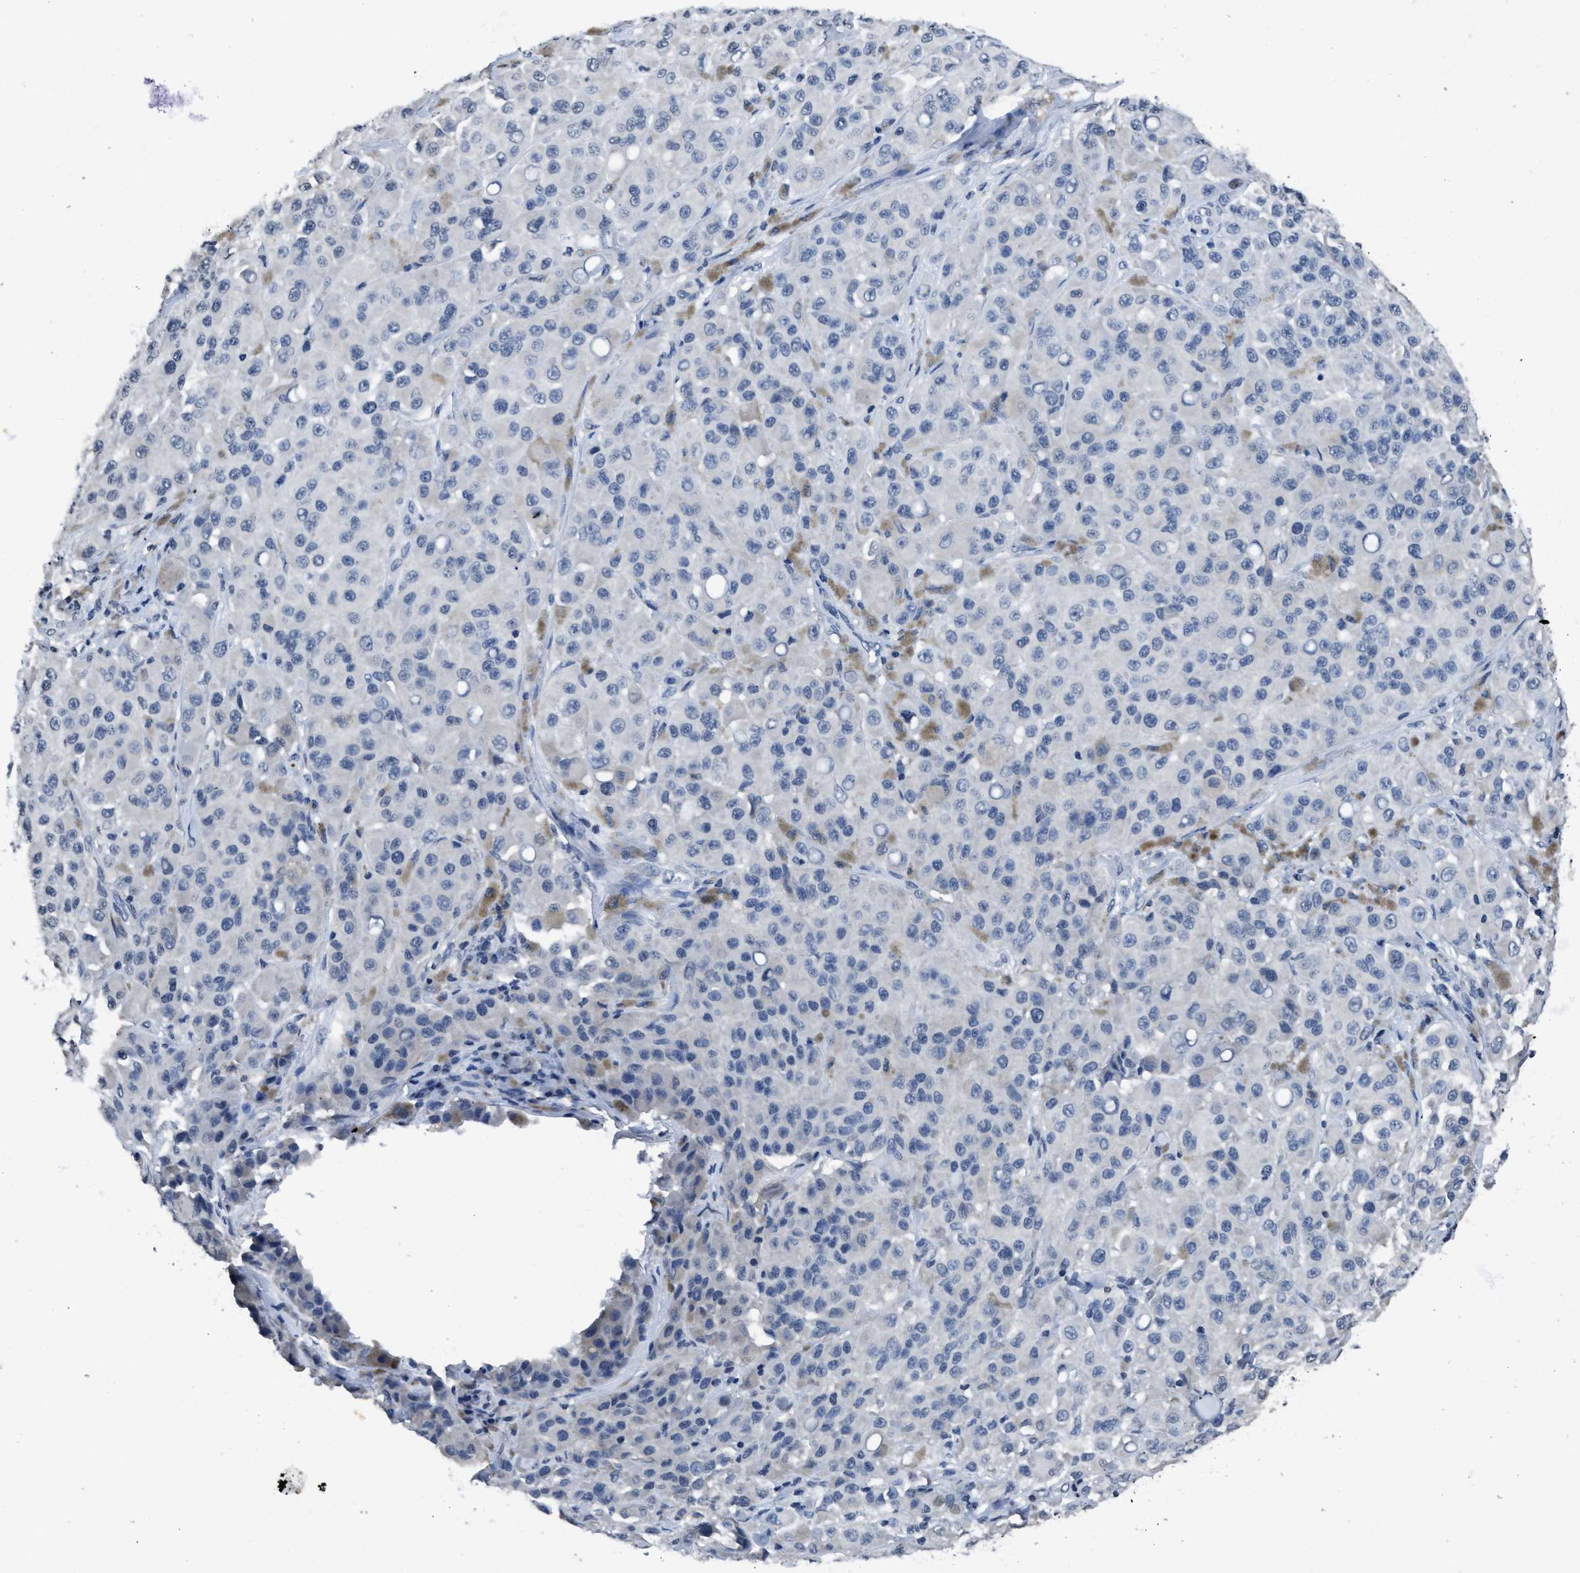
{"staining": {"intensity": "negative", "quantity": "none", "location": "none"}, "tissue": "melanoma", "cell_type": "Tumor cells", "image_type": "cancer", "snomed": [{"axis": "morphology", "description": "Malignant melanoma, NOS"}, {"axis": "topography", "description": "Skin"}], "caption": "This is an IHC histopathology image of human malignant melanoma. There is no positivity in tumor cells.", "gene": "ITGA2B", "patient": {"sex": "male", "age": 84}}